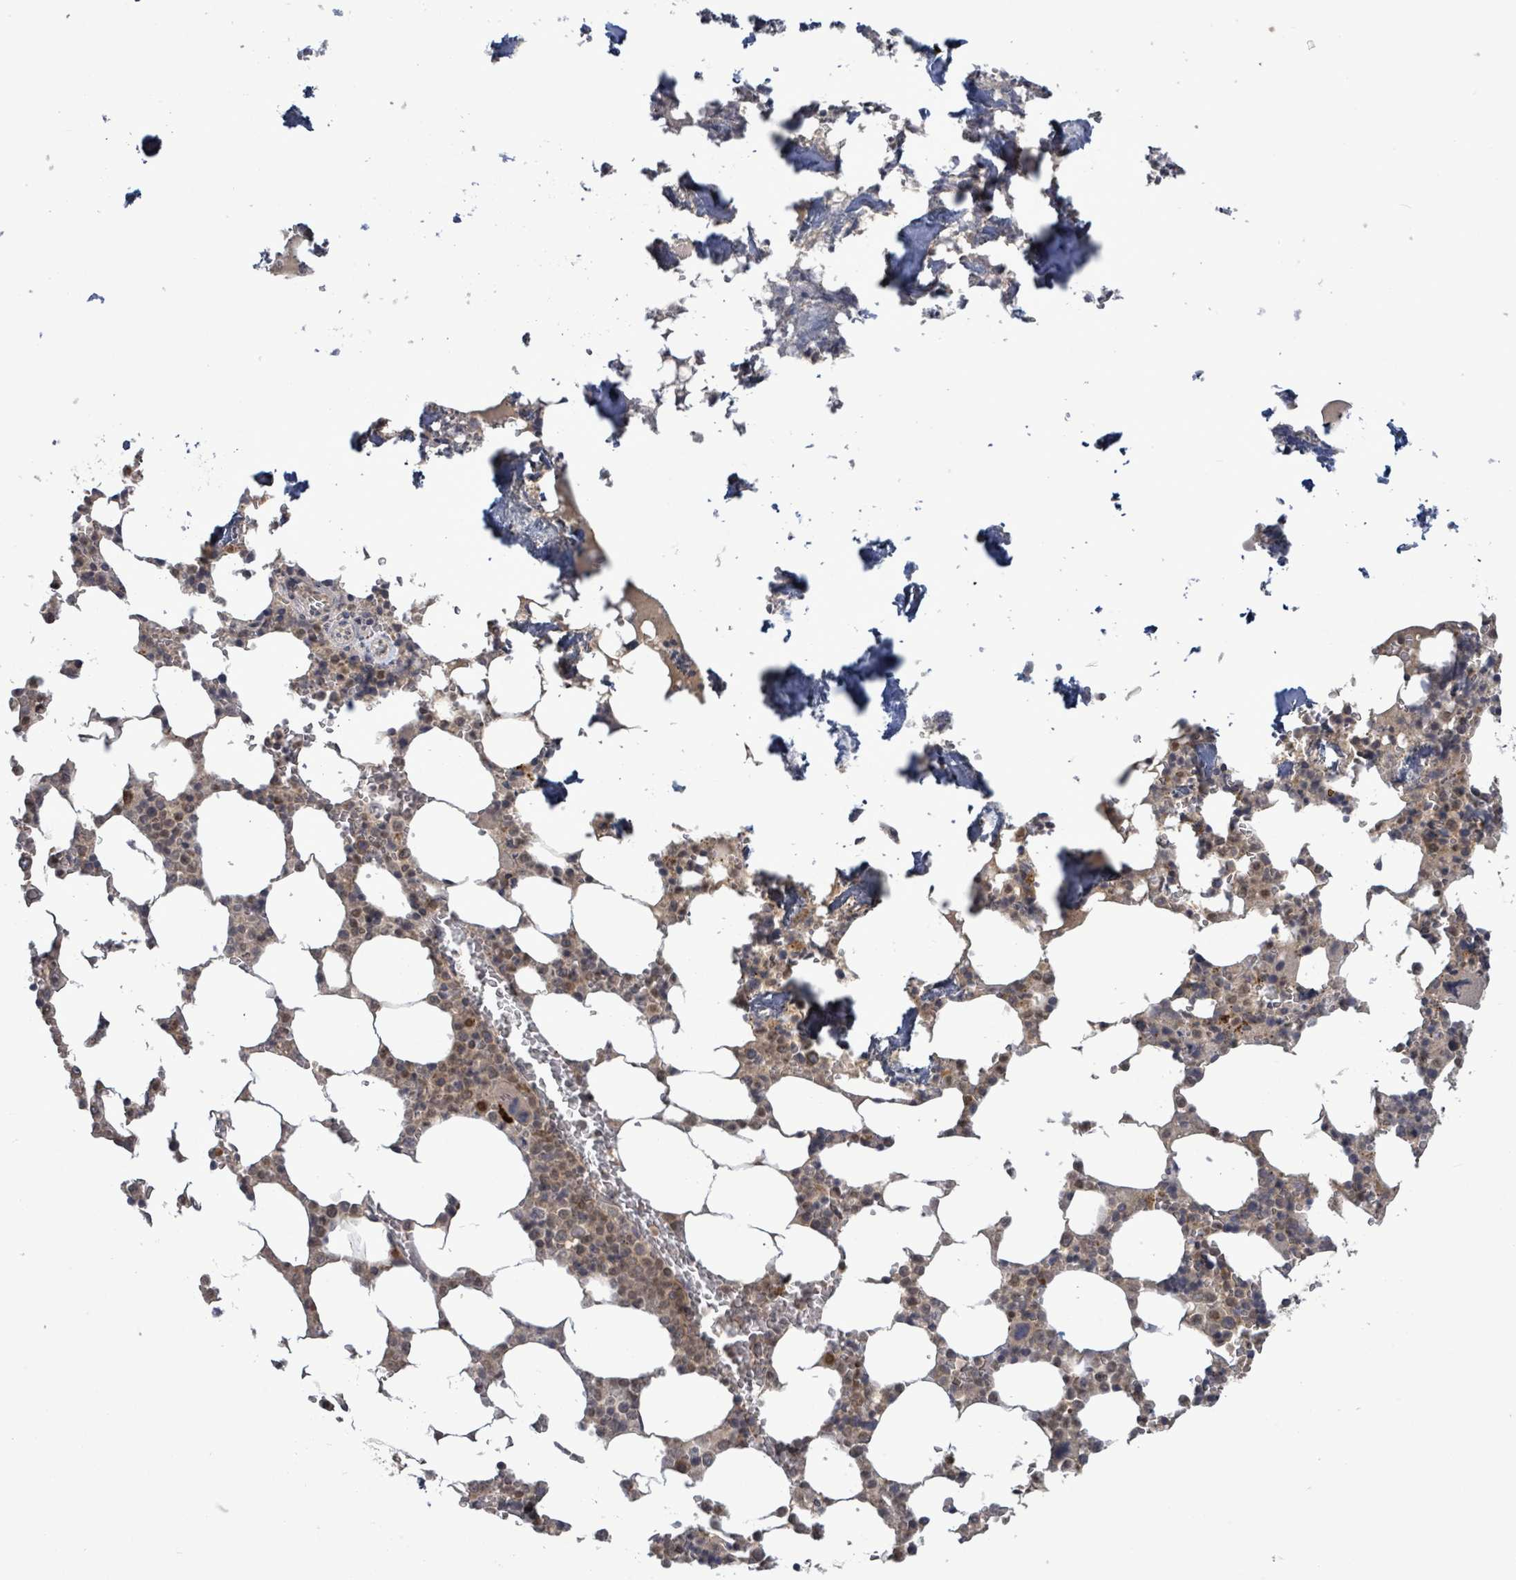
{"staining": {"intensity": "moderate", "quantity": "25%-75%", "location": "cytoplasmic/membranous"}, "tissue": "bone marrow", "cell_type": "Hematopoietic cells", "image_type": "normal", "snomed": [{"axis": "morphology", "description": "Normal tissue, NOS"}, {"axis": "topography", "description": "Bone marrow"}], "caption": "A medium amount of moderate cytoplasmic/membranous positivity is seen in about 25%-75% of hematopoietic cells in normal bone marrow.", "gene": "SERPINE3", "patient": {"sex": "male", "age": 64}}